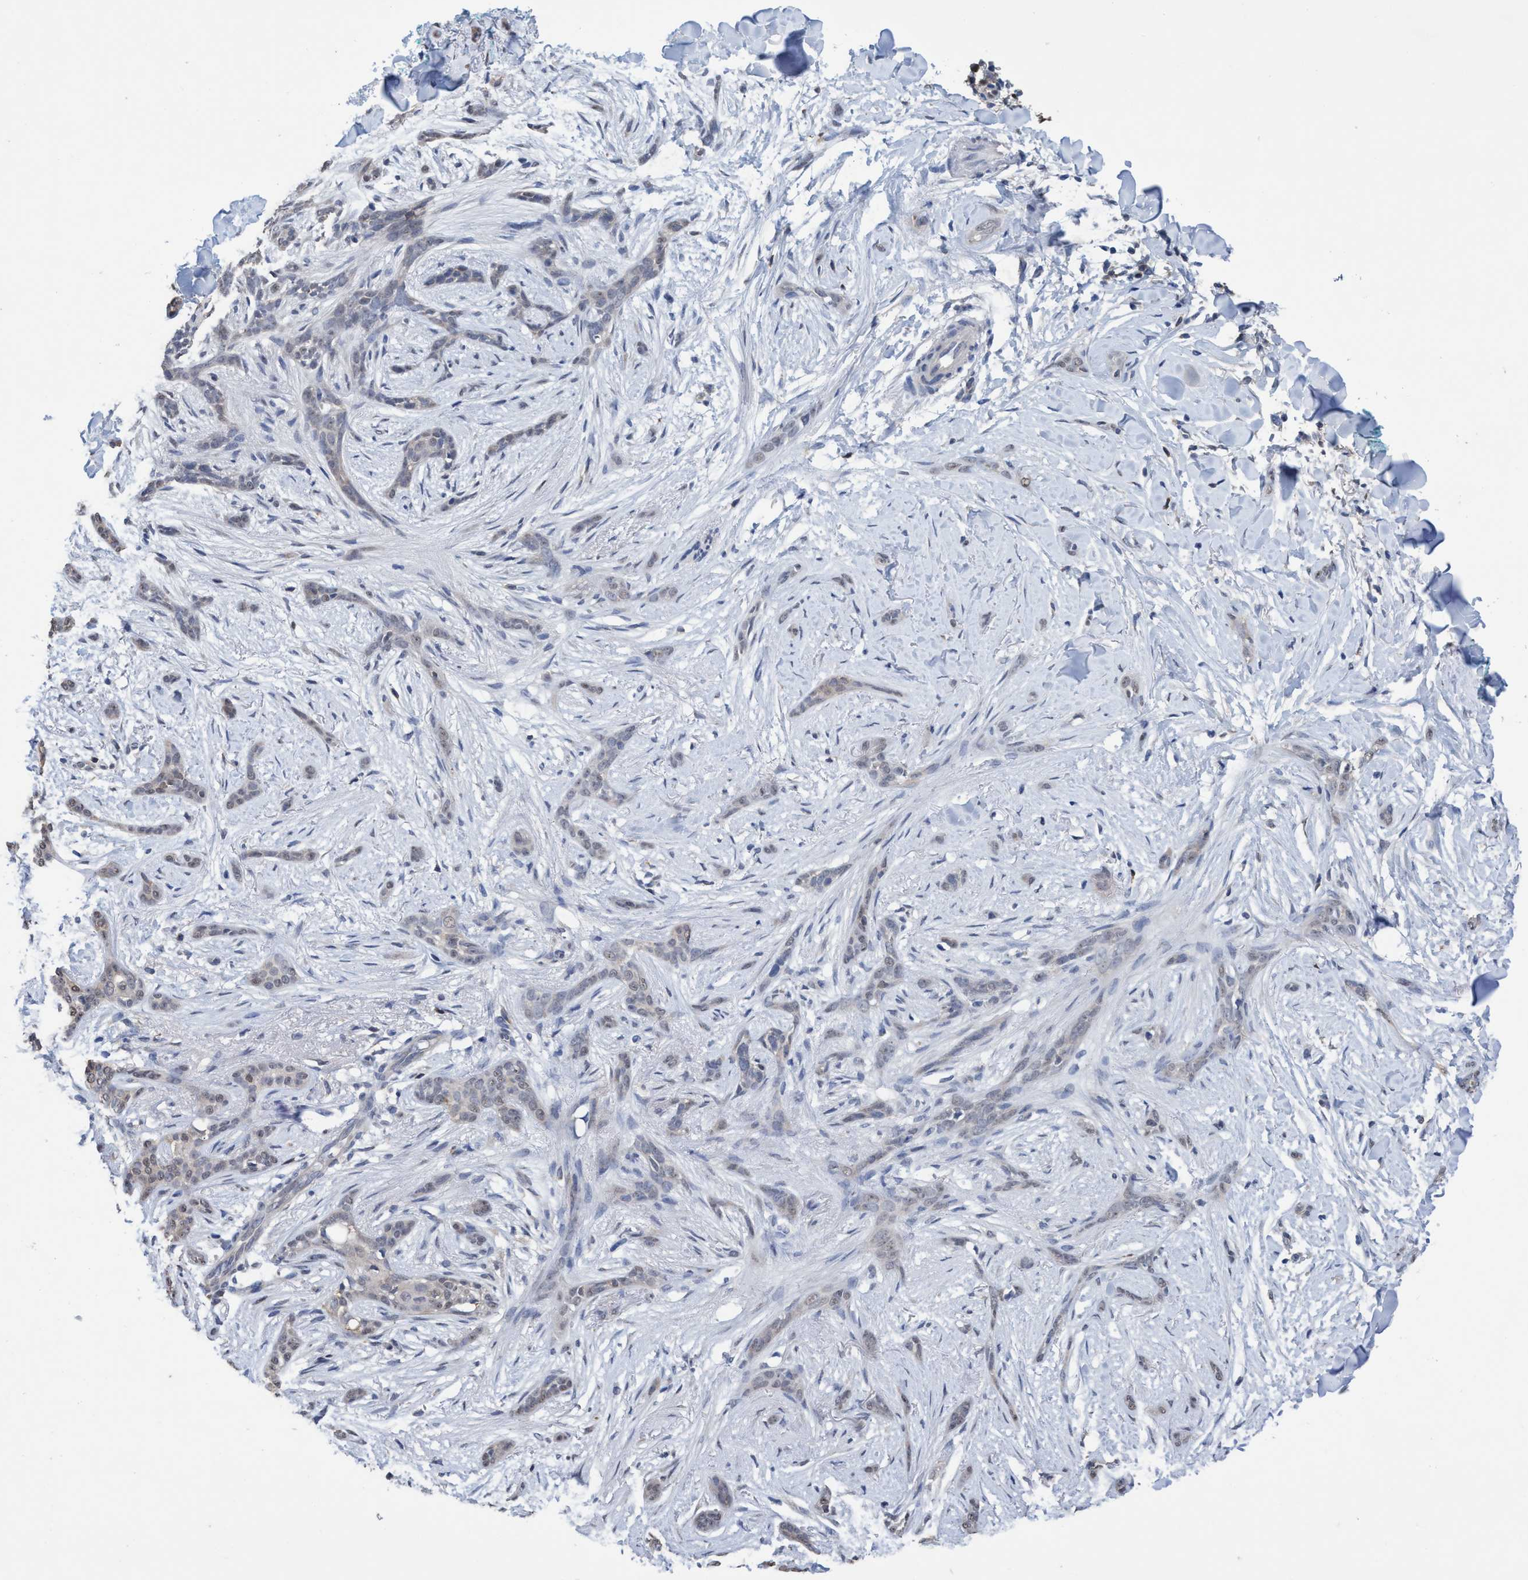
{"staining": {"intensity": "negative", "quantity": "none", "location": "none"}, "tissue": "skin cancer", "cell_type": "Tumor cells", "image_type": "cancer", "snomed": [{"axis": "morphology", "description": "Basal cell carcinoma"}, {"axis": "morphology", "description": "Adnexal tumor, benign"}, {"axis": "topography", "description": "Skin"}], "caption": "IHC of skin cancer (basal cell carcinoma) reveals no positivity in tumor cells.", "gene": "GLOD4", "patient": {"sex": "female", "age": 42}}